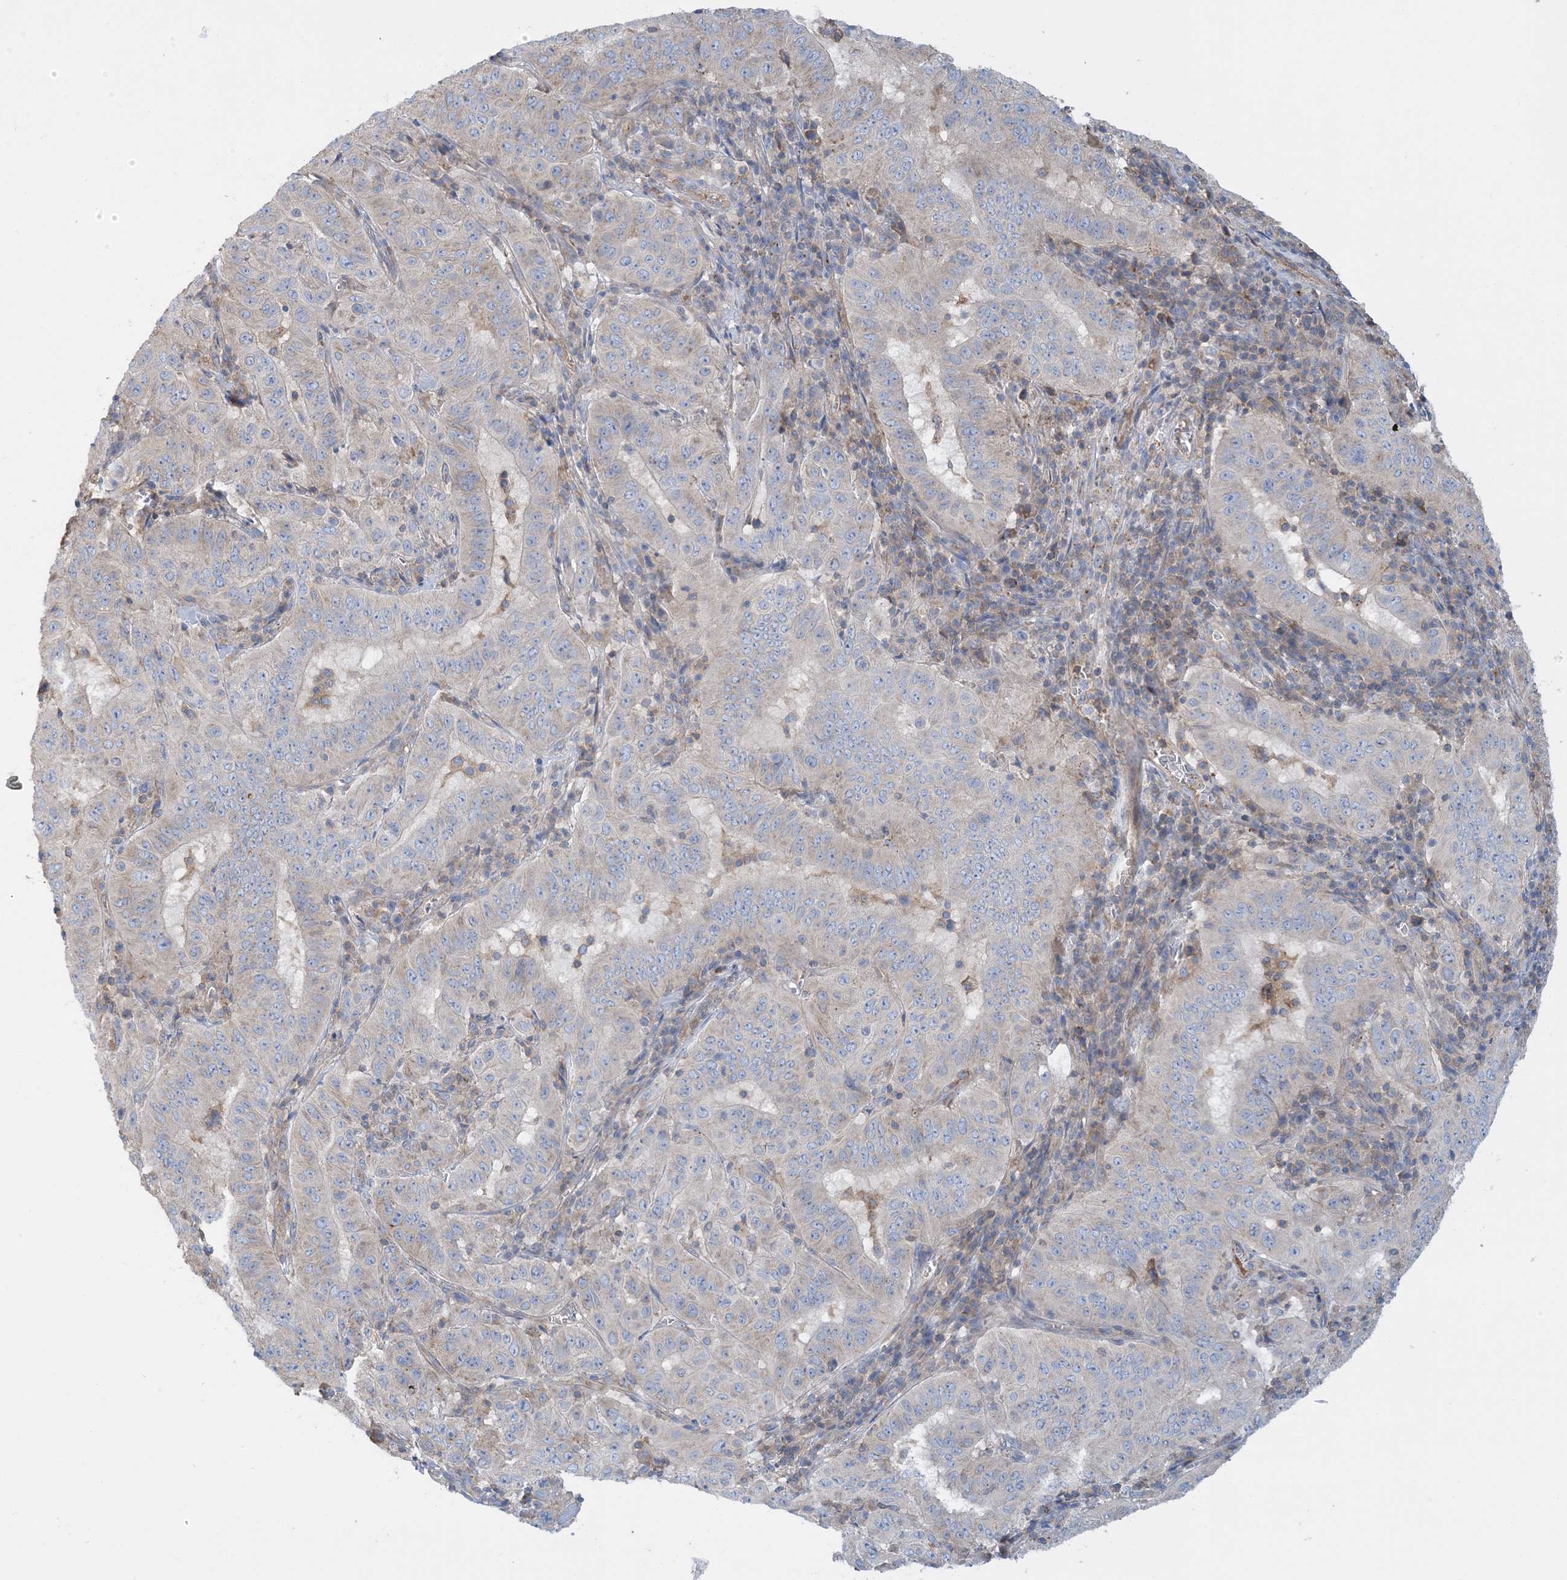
{"staining": {"intensity": "negative", "quantity": "none", "location": "none"}, "tissue": "pancreatic cancer", "cell_type": "Tumor cells", "image_type": "cancer", "snomed": [{"axis": "morphology", "description": "Adenocarcinoma, NOS"}, {"axis": "topography", "description": "Pancreas"}], "caption": "A photomicrograph of human pancreatic cancer is negative for staining in tumor cells. (Immunohistochemistry, brightfield microscopy, high magnification).", "gene": "CALHM5", "patient": {"sex": "male", "age": 63}}